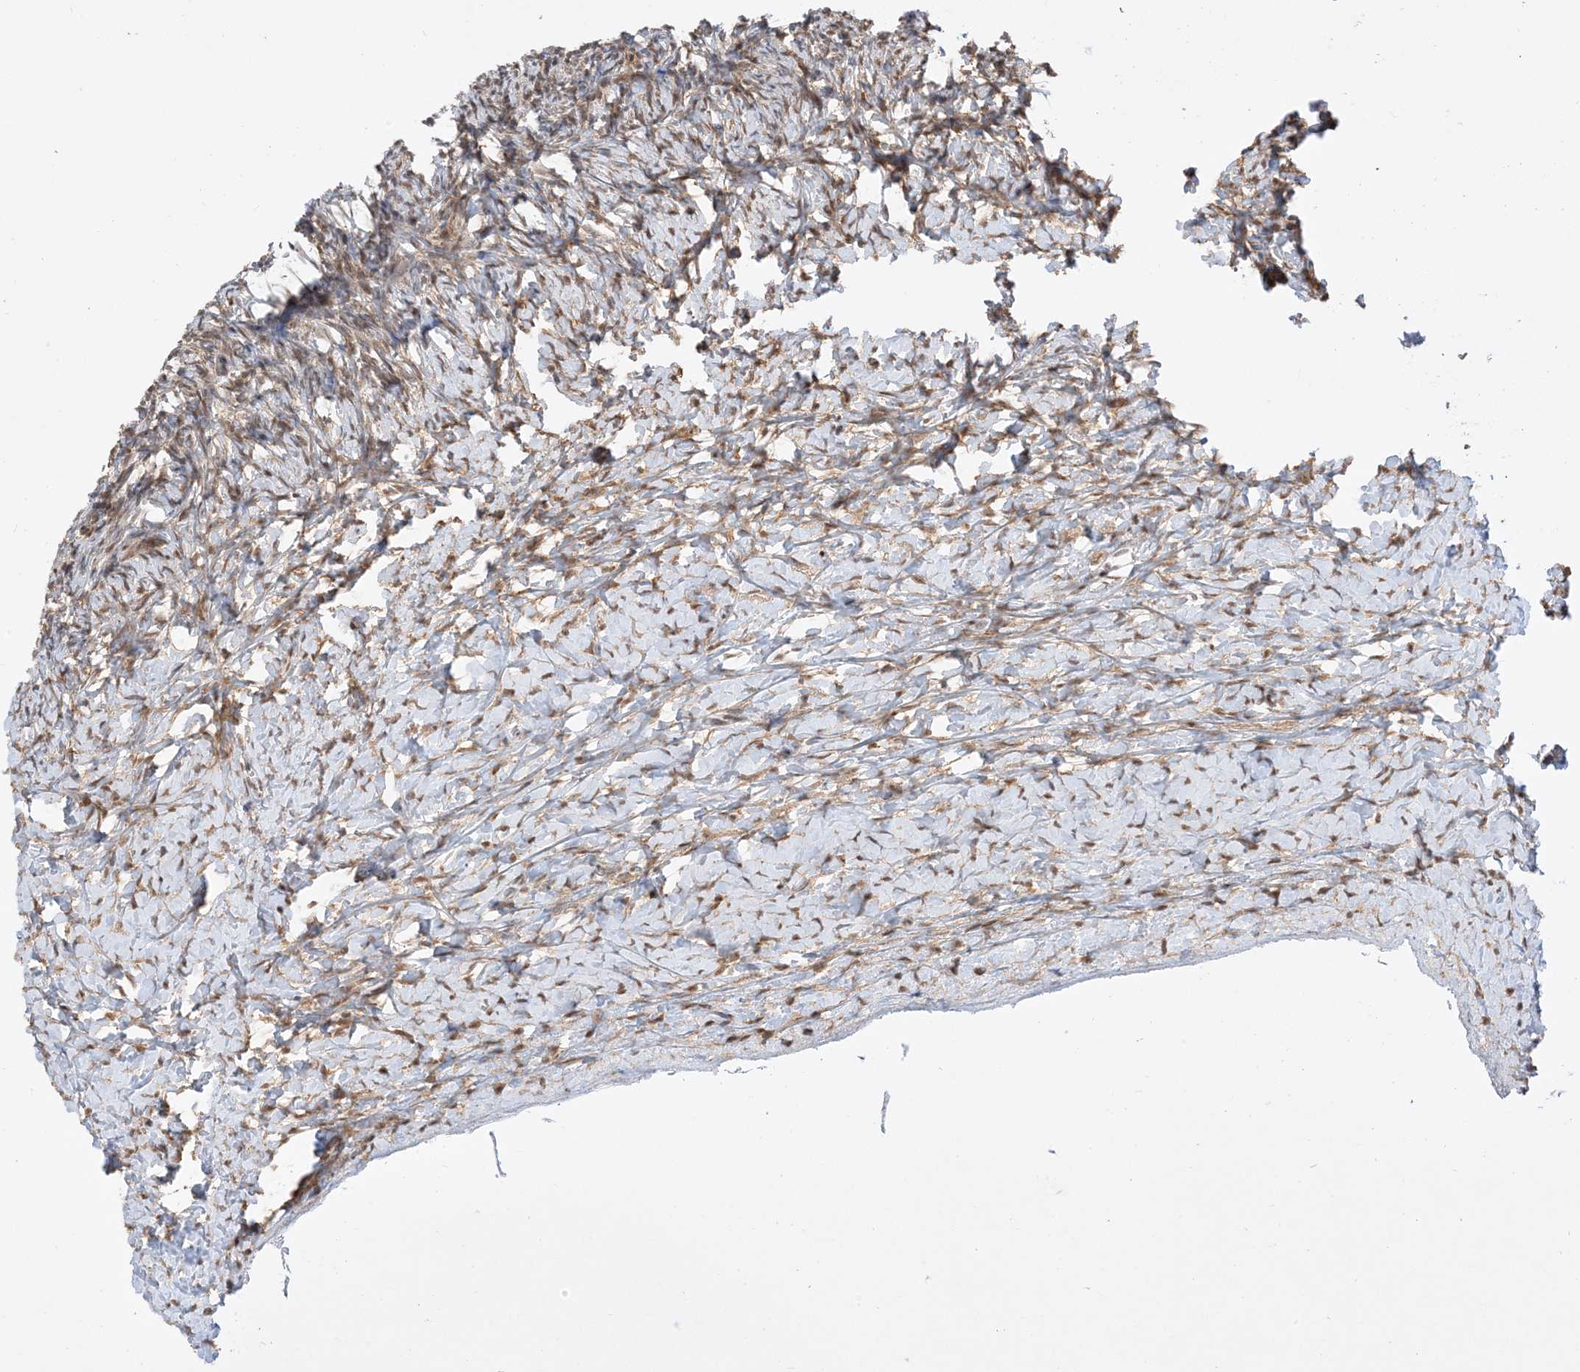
{"staining": {"intensity": "moderate", "quantity": ">75%", "location": "nuclear"}, "tissue": "ovary", "cell_type": "Follicle cells", "image_type": "normal", "snomed": [{"axis": "morphology", "description": "Normal tissue, NOS"}, {"axis": "morphology", "description": "Developmental malformation"}, {"axis": "topography", "description": "Ovary"}], "caption": "Protein analysis of benign ovary demonstrates moderate nuclear staining in about >75% of follicle cells.", "gene": "SF3A3", "patient": {"sex": "female", "age": 39}}